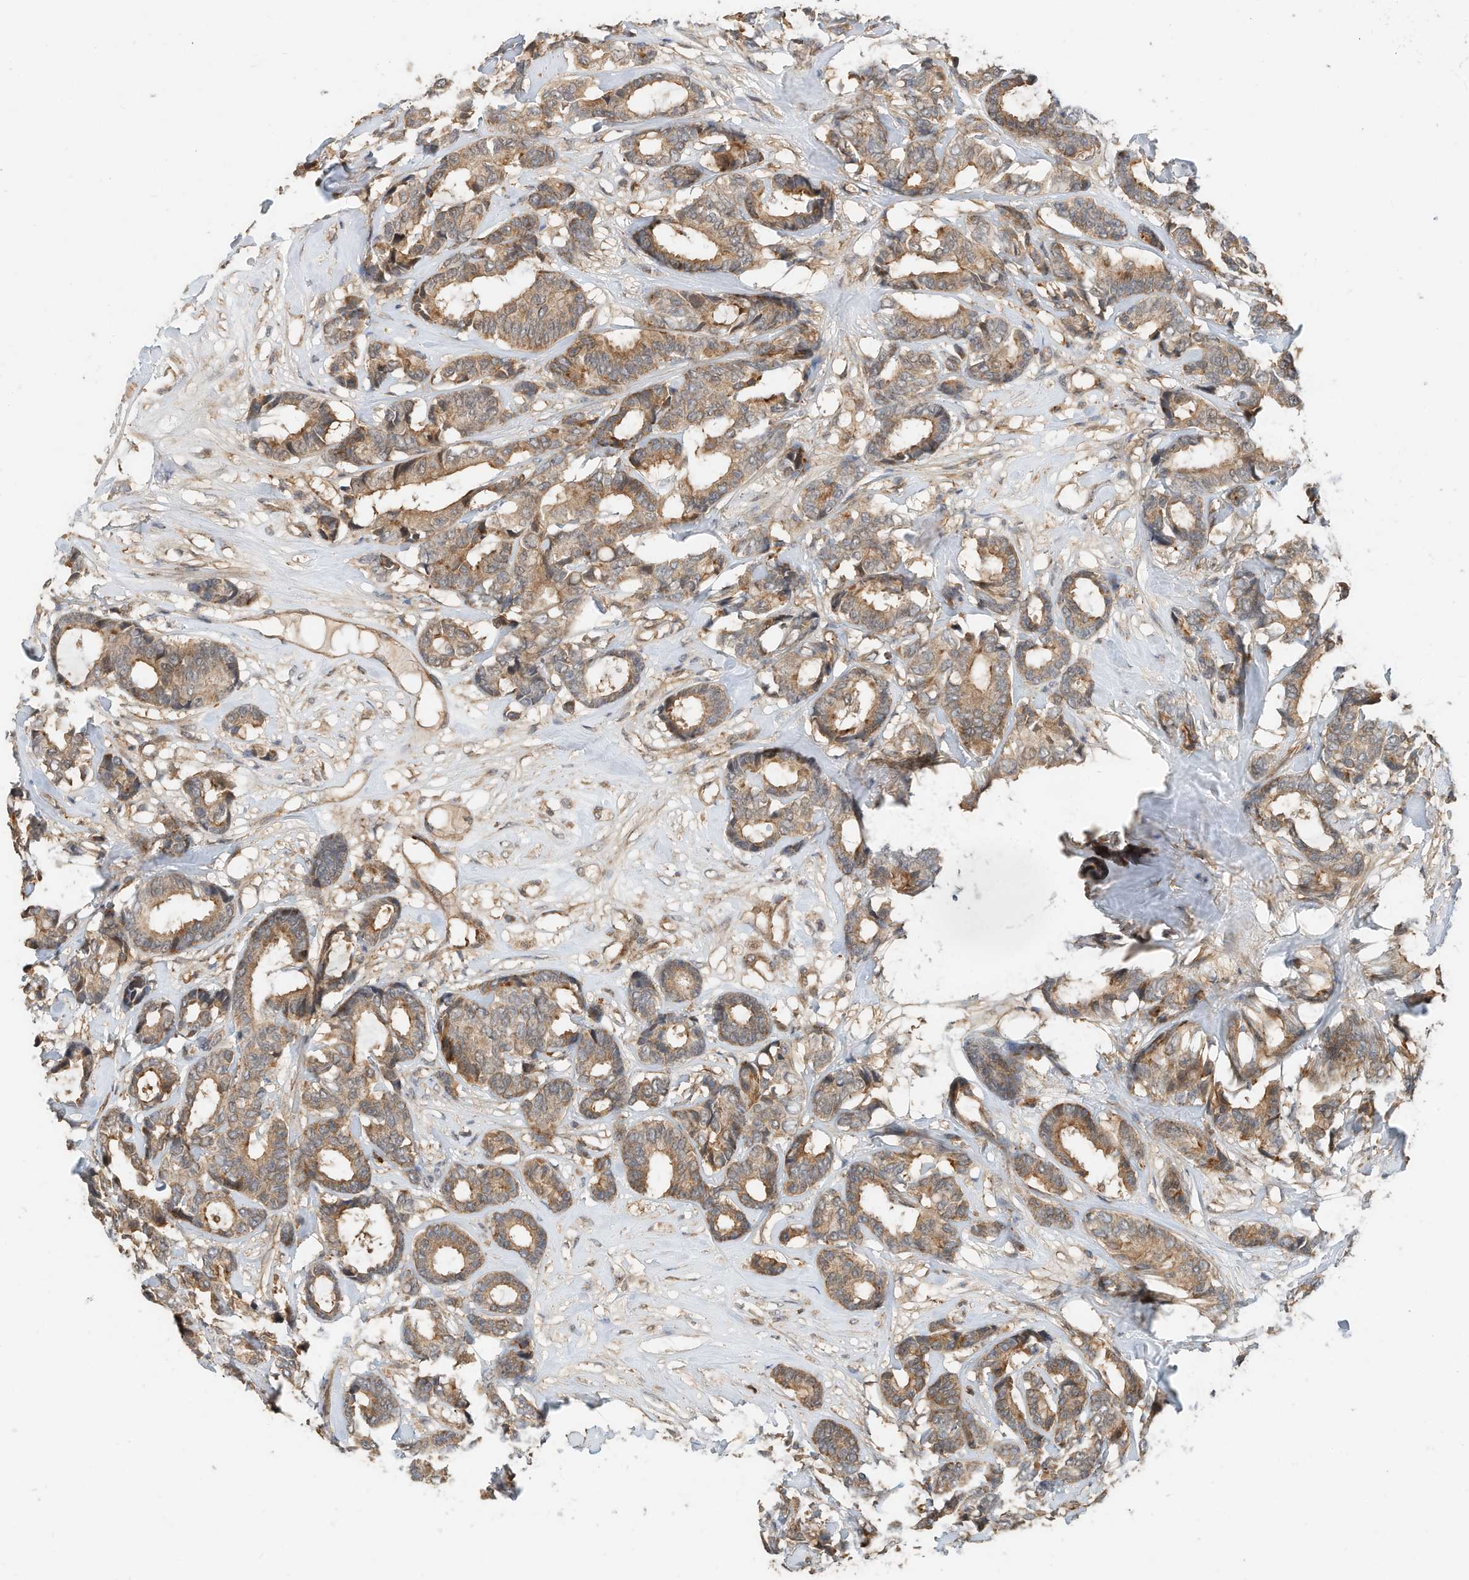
{"staining": {"intensity": "moderate", "quantity": ">75%", "location": "cytoplasmic/membranous"}, "tissue": "breast cancer", "cell_type": "Tumor cells", "image_type": "cancer", "snomed": [{"axis": "morphology", "description": "Duct carcinoma"}, {"axis": "topography", "description": "Breast"}], "caption": "Immunohistochemistry (IHC) photomicrograph of breast cancer (invasive ductal carcinoma) stained for a protein (brown), which shows medium levels of moderate cytoplasmic/membranous expression in approximately >75% of tumor cells.", "gene": "CPAMD8", "patient": {"sex": "female", "age": 87}}